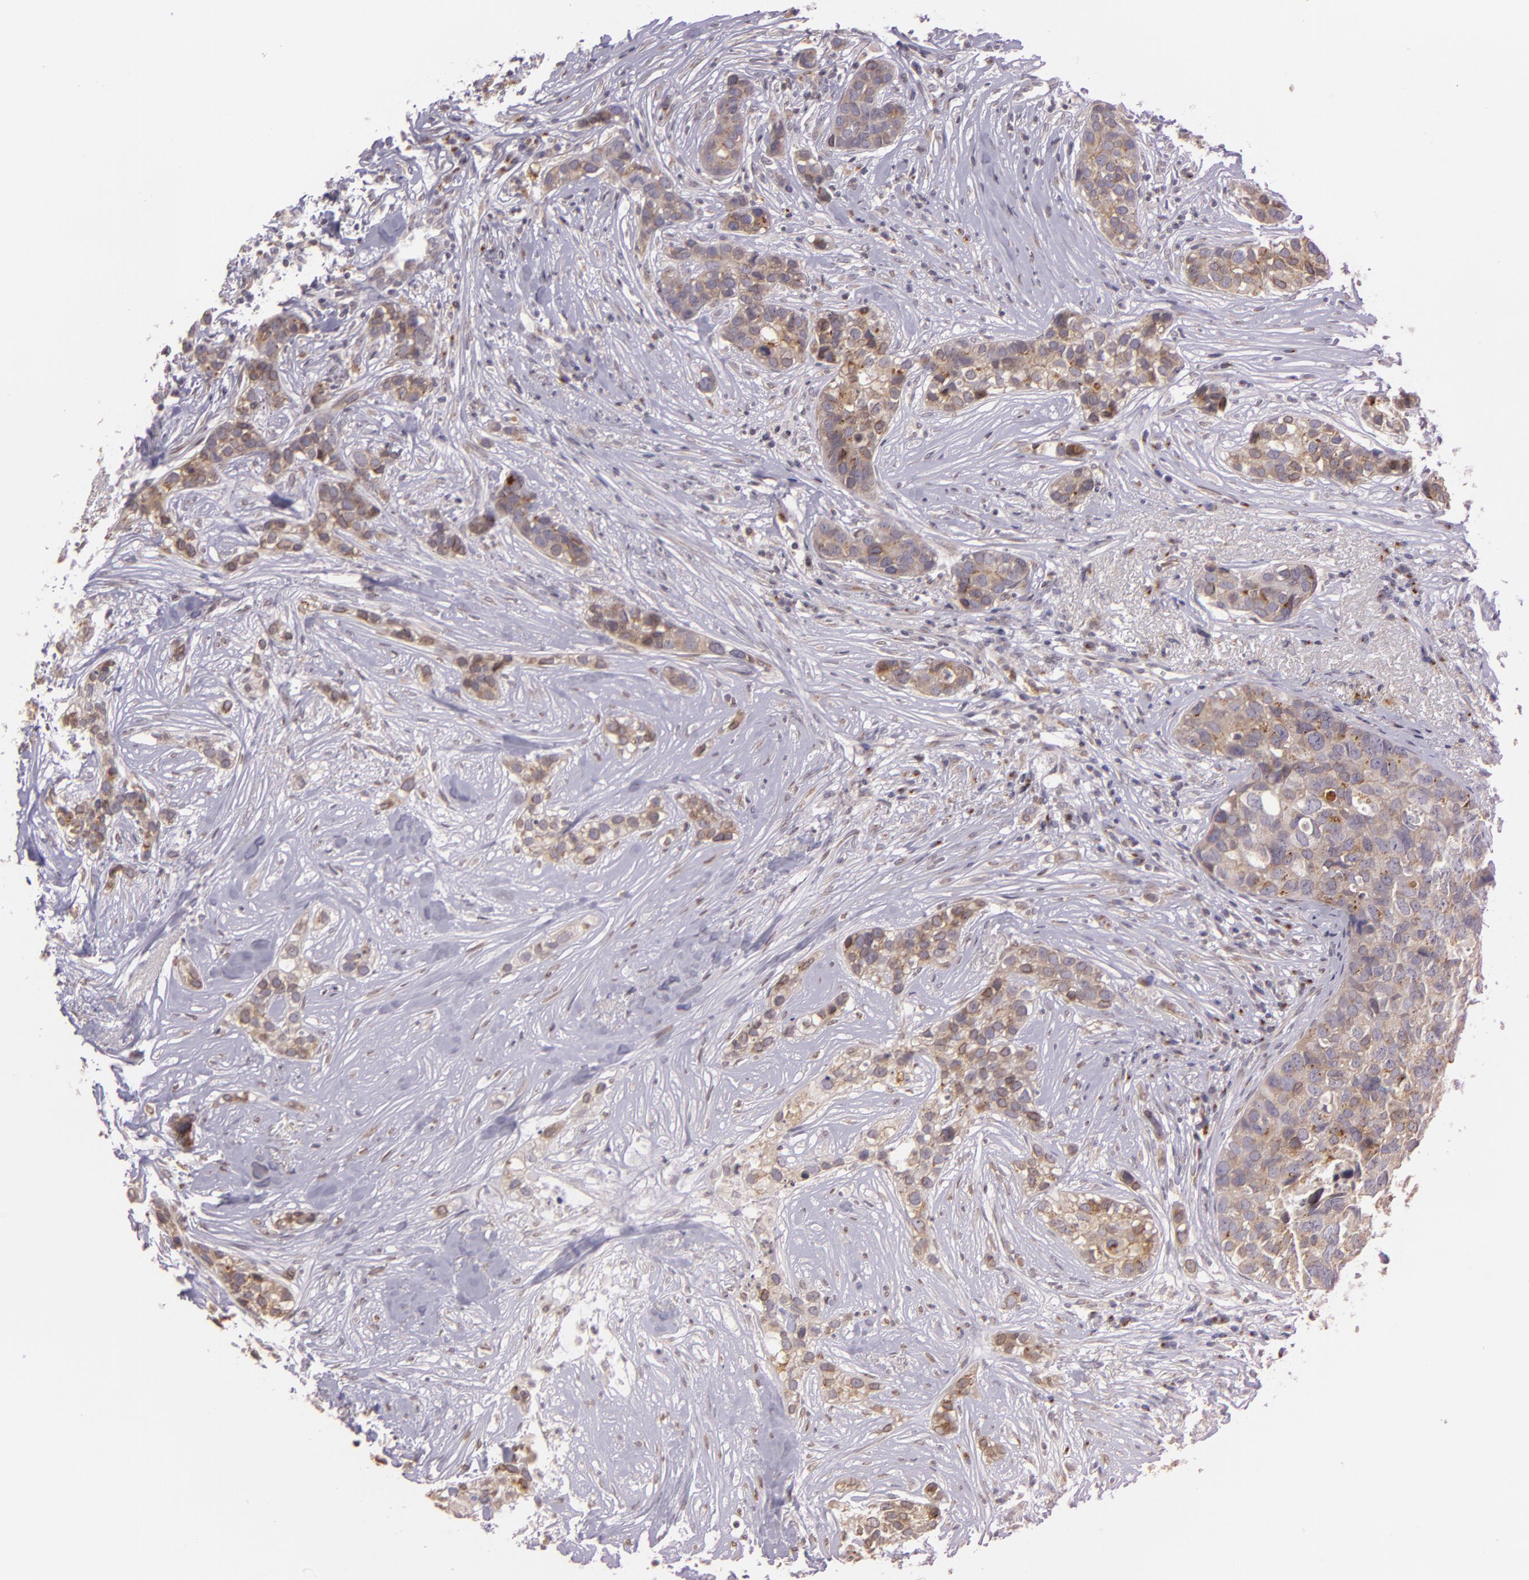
{"staining": {"intensity": "moderate", "quantity": ">75%", "location": "cytoplasmic/membranous"}, "tissue": "breast cancer", "cell_type": "Tumor cells", "image_type": "cancer", "snomed": [{"axis": "morphology", "description": "Duct carcinoma"}, {"axis": "topography", "description": "Breast"}], "caption": "Human breast cancer (infiltrating ductal carcinoma) stained for a protein (brown) demonstrates moderate cytoplasmic/membranous positive expression in about >75% of tumor cells.", "gene": "LGMN", "patient": {"sex": "female", "age": 91}}